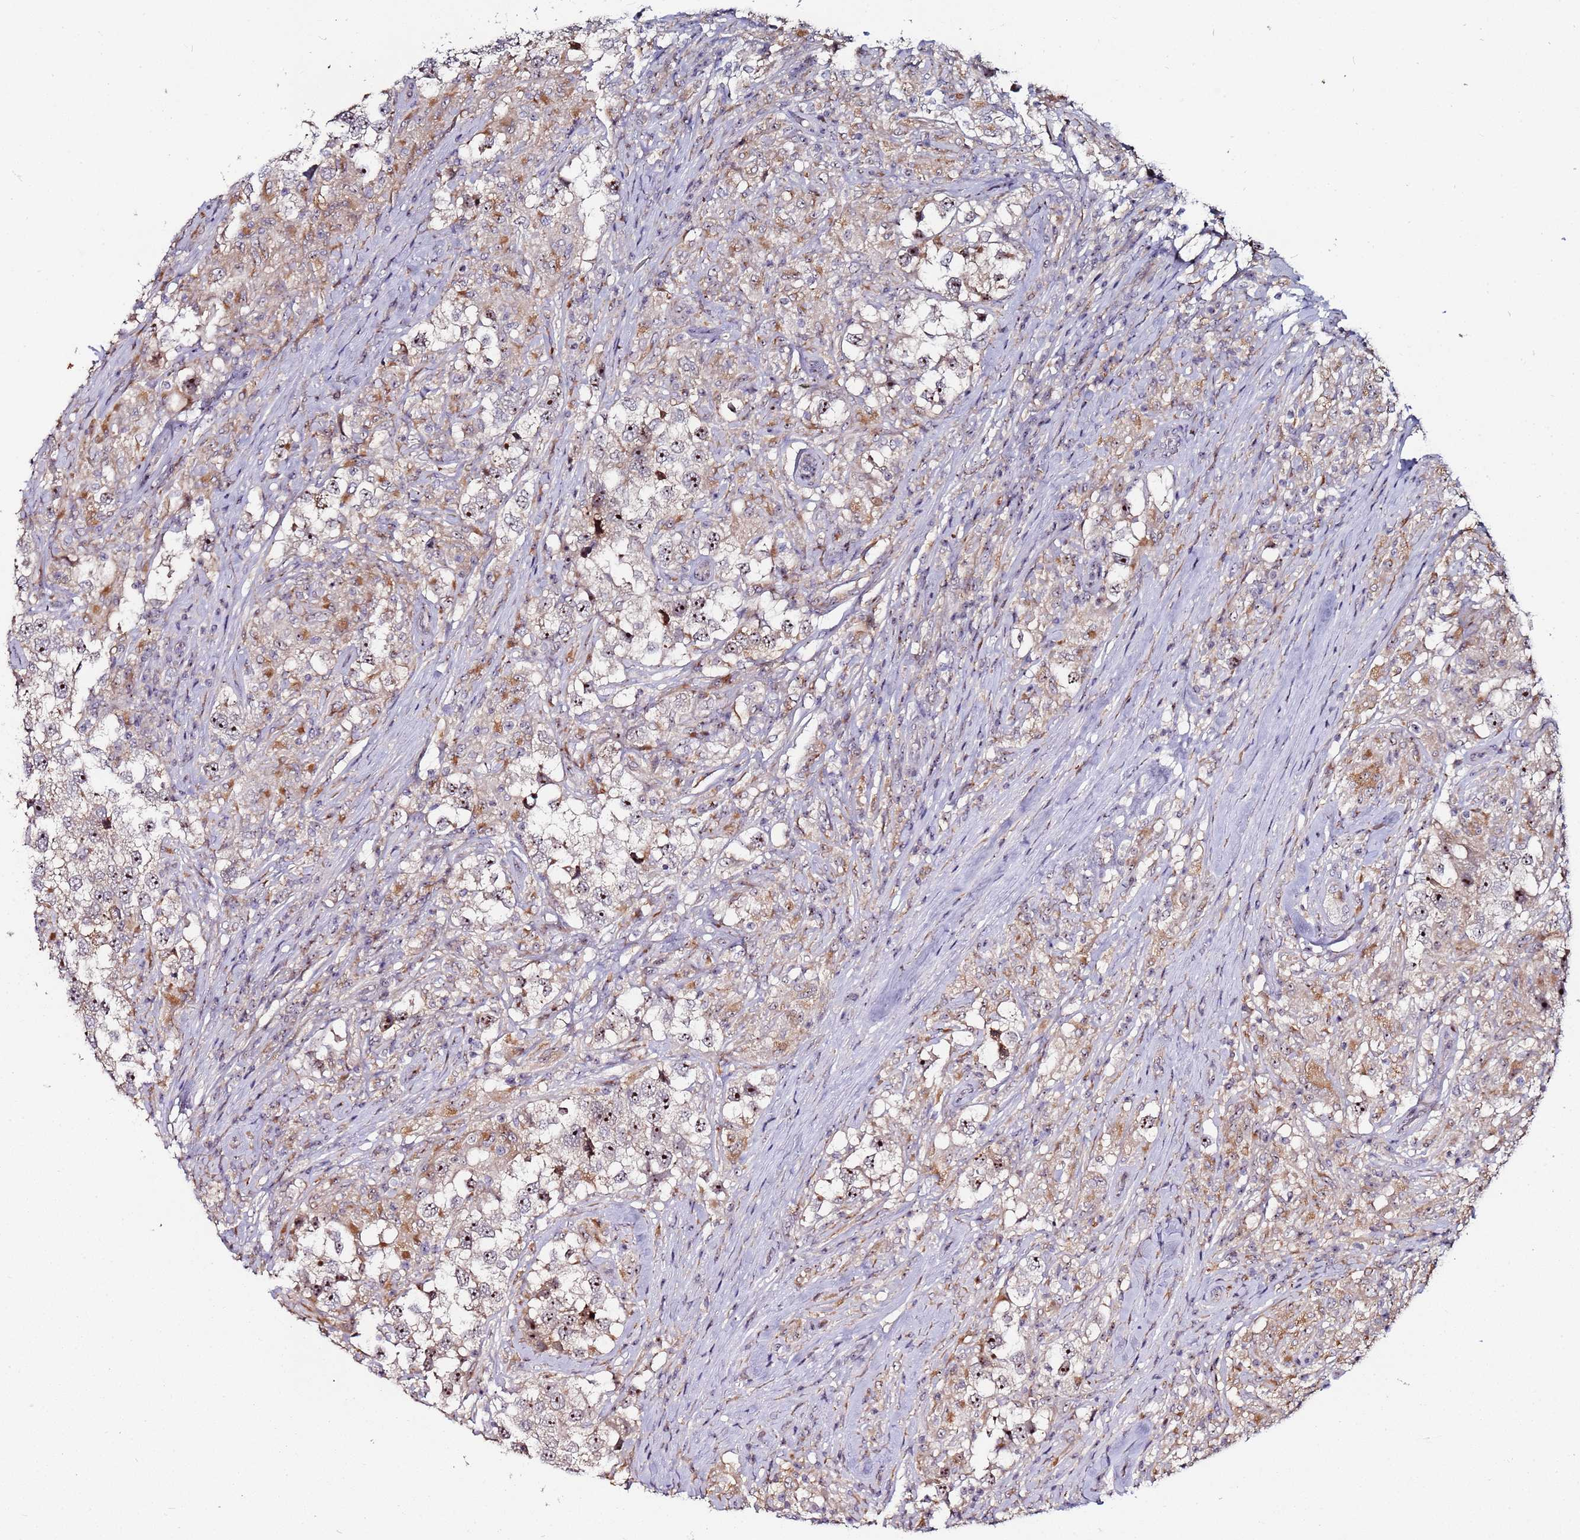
{"staining": {"intensity": "strong", "quantity": "25%-75%", "location": "nuclear"}, "tissue": "testis cancer", "cell_type": "Tumor cells", "image_type": "cancer", "snomed": [{"axis": "morphology", "description": "Seminoma, NOS"}, {"axis": "topography", "description": "Testis"}], "caption": "Human testis seminoma stained with a brown dye reveals strong nuclear positive positivity in about 25%-75% of tumor cells.", "gene": "KRI1", "patient": {"sex": "male", "age": 46}}